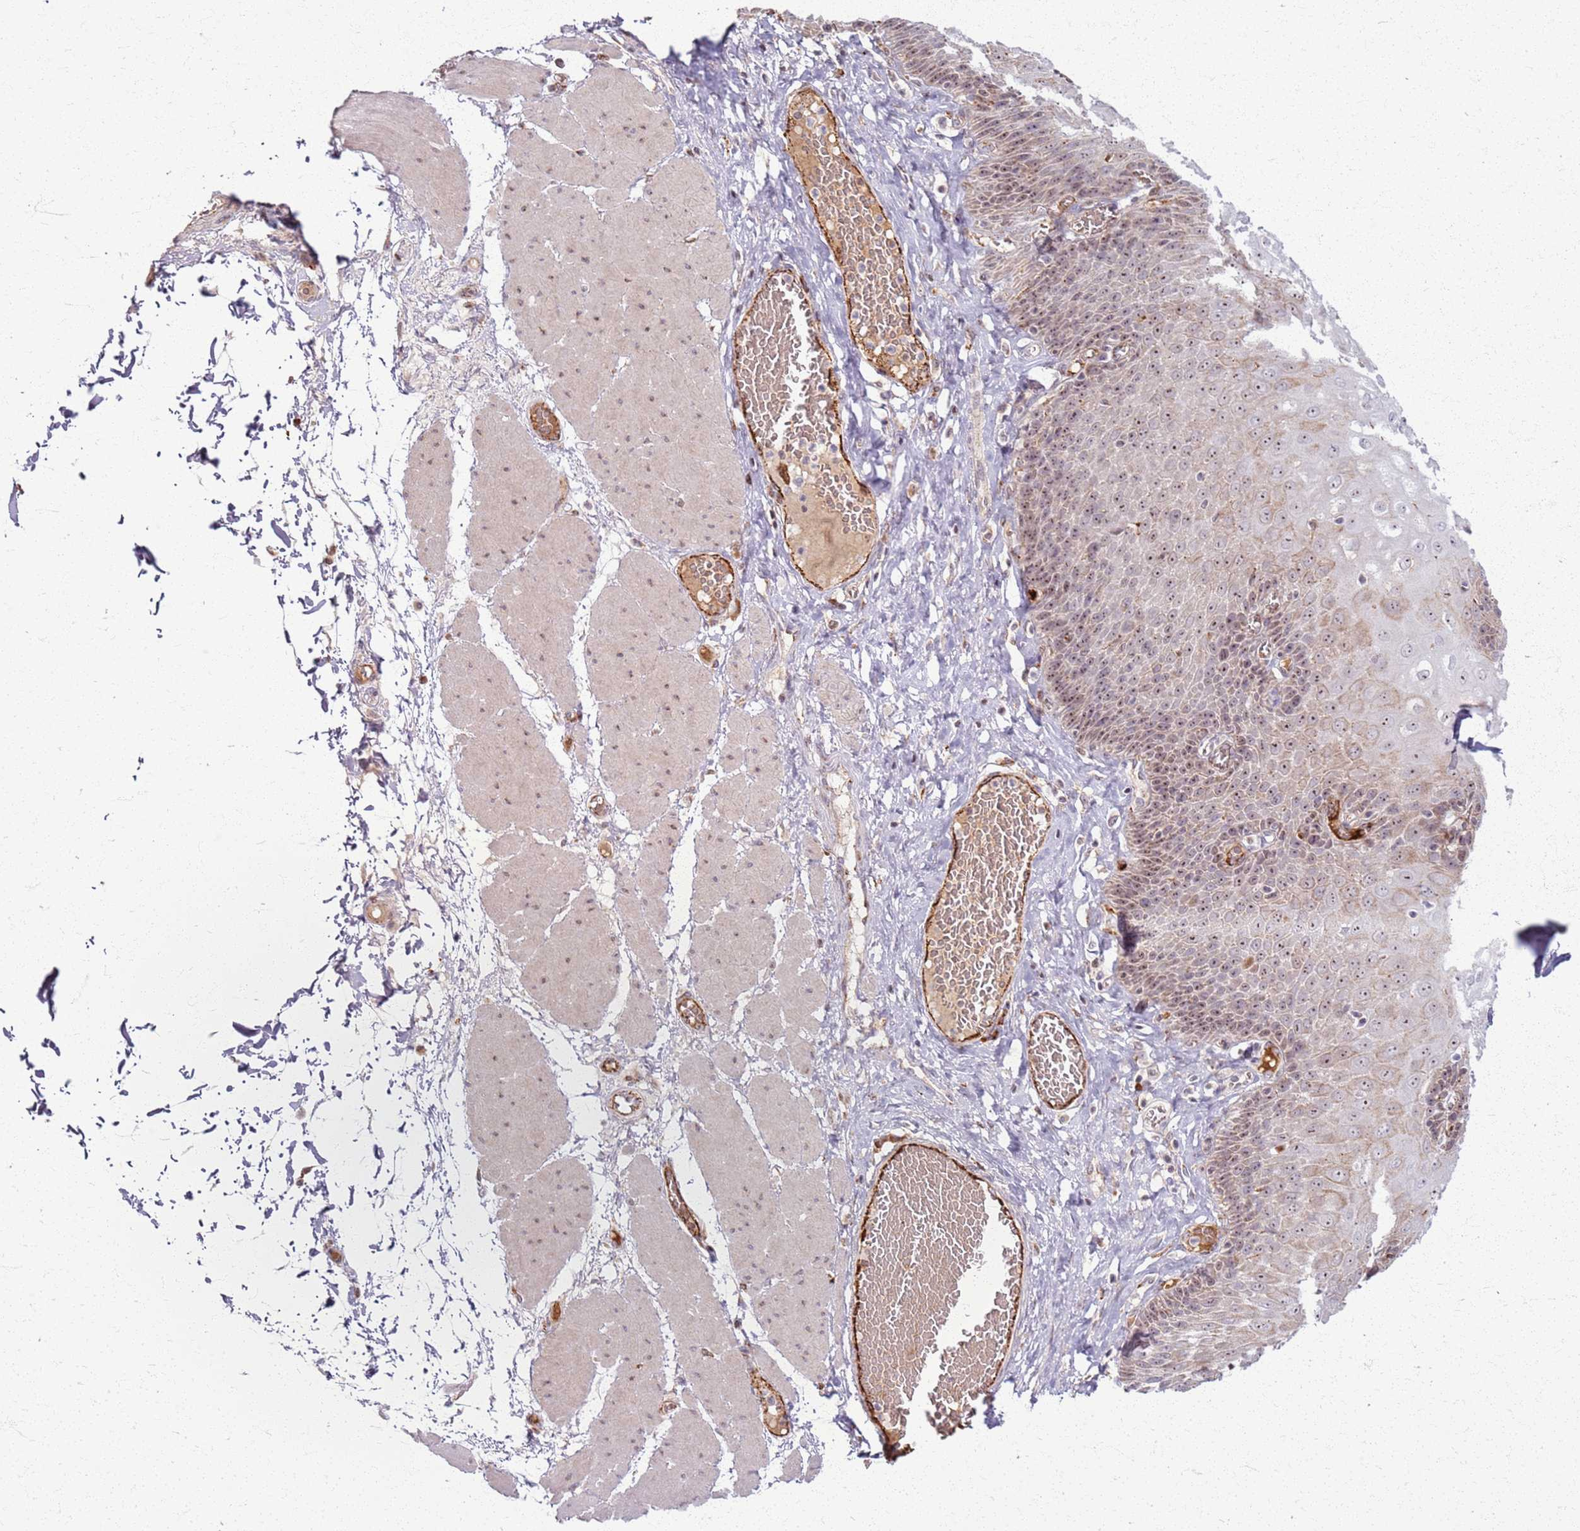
{"staining": {"intensity": "moderate", "quantity": "25%-75%", "location": "cytoplasmic/membranous,nuclear"}, "tissue": "esophagus", "cell_type": "Squamous epithelial cells", "image_type": "normal", "snomed": [{"axis": "morphology", "description": "Normal tissue, NOS"}, {"axis": "topography", "description": "Esophagus"}], "caption": "Unremarkable esophagus displays moderate cytoplasmic/membranous,nuclear positivity in approximately 25%-75% of squamous epithelial cells The staining was performed using DAB to visualize the protein expression in brown, while the nuclei were stained in blue with hematoxylin (Magnification: 20x)..", "gene": "KRI1", "patient": {"sex": "male", "age": 60}}